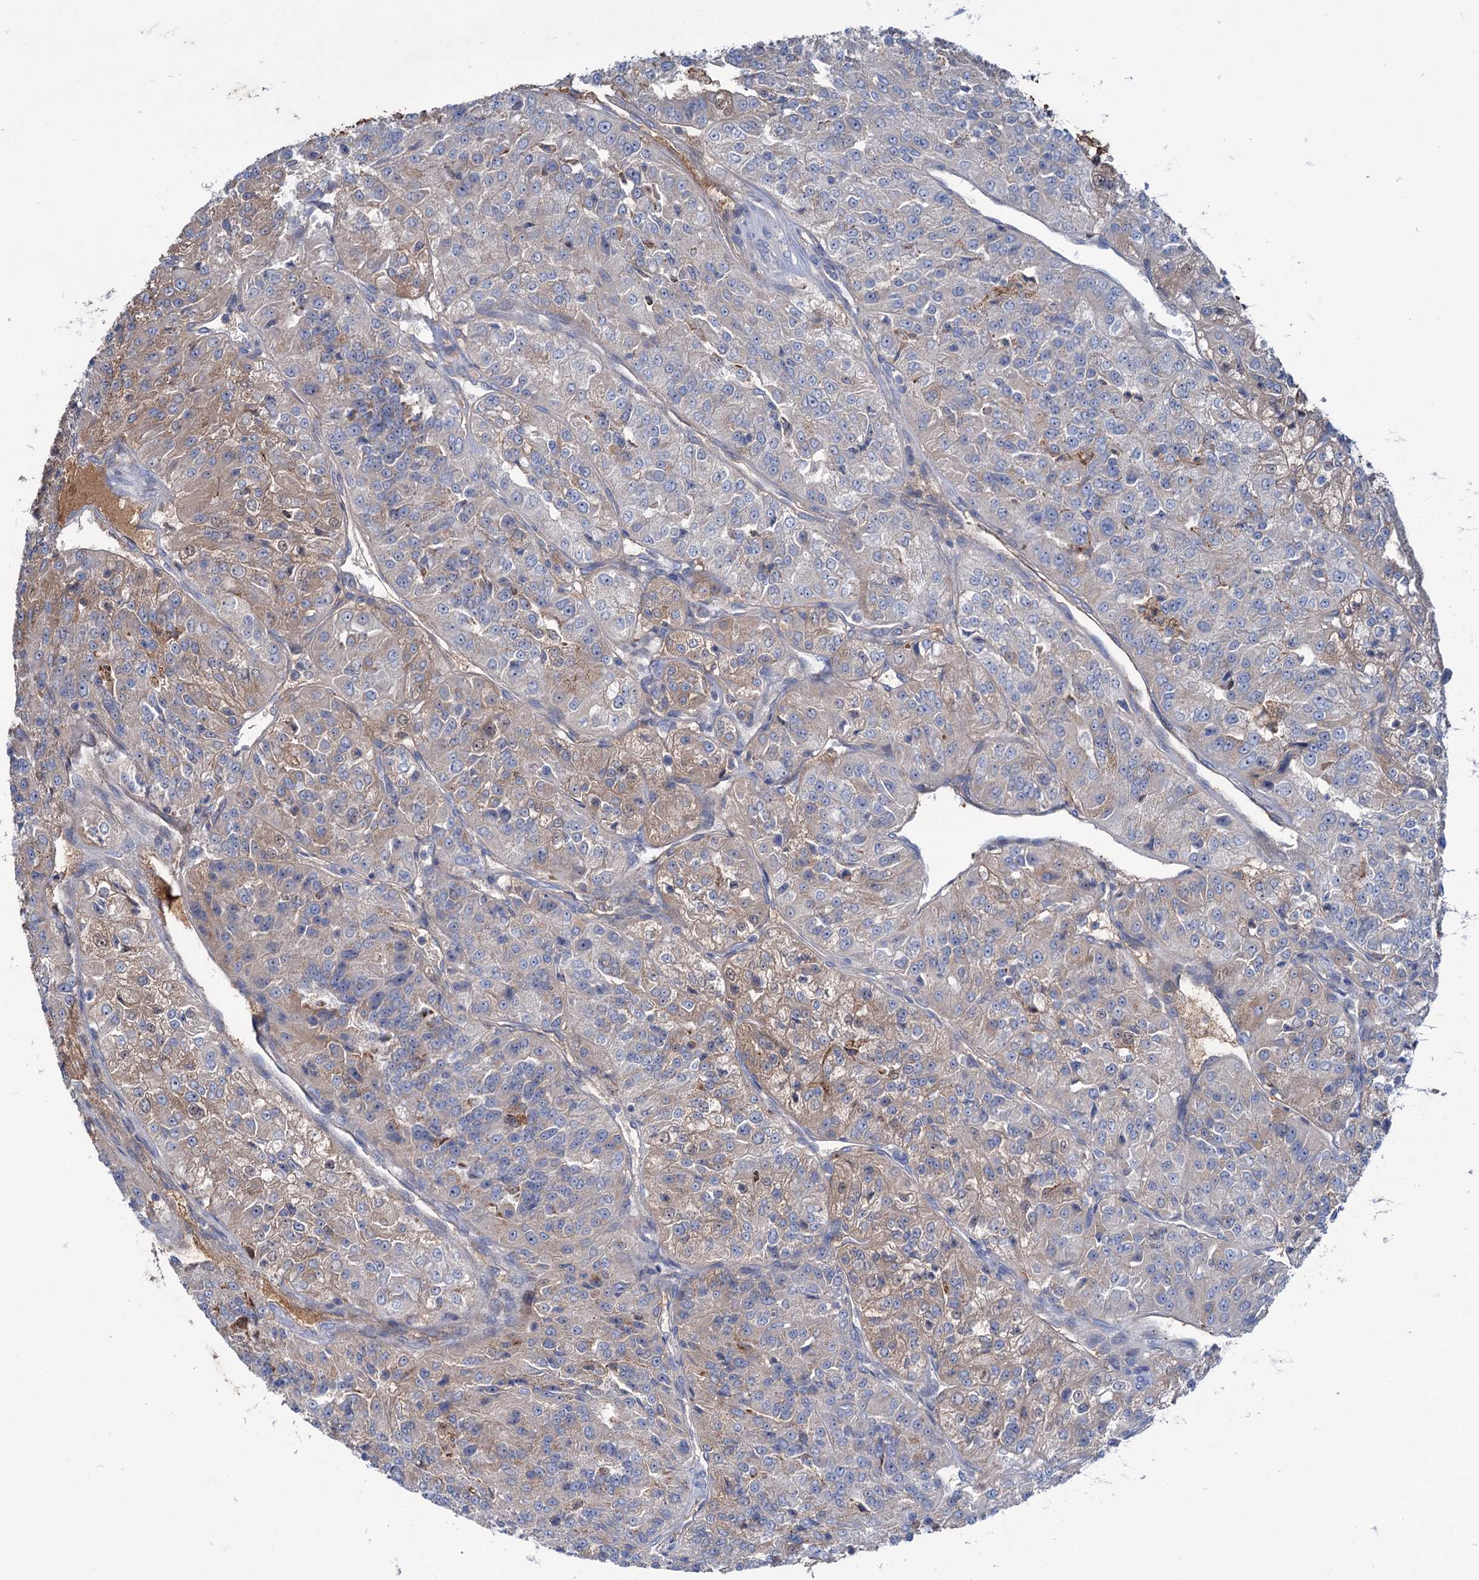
{"staining": {"intensity": "weak", "quantity": "25%-75%", "location": "cytoplasmic/membranous"}, "tissue": "renal cancer", "cell_type": "Tumor cells", "image_type": "cancer", "snomed": [{"axis": "morphology", "description": "Adenocarcinoma, NOS"}, {"axis": "topography", "description": "Kidney"}], "caption": "Human renal cancer (adenocarcinoma) stained with a protein marker displays weak staining in tumor cells.", "gene": "LPIN1", "patient": {"sex": "female", "age": 63}}